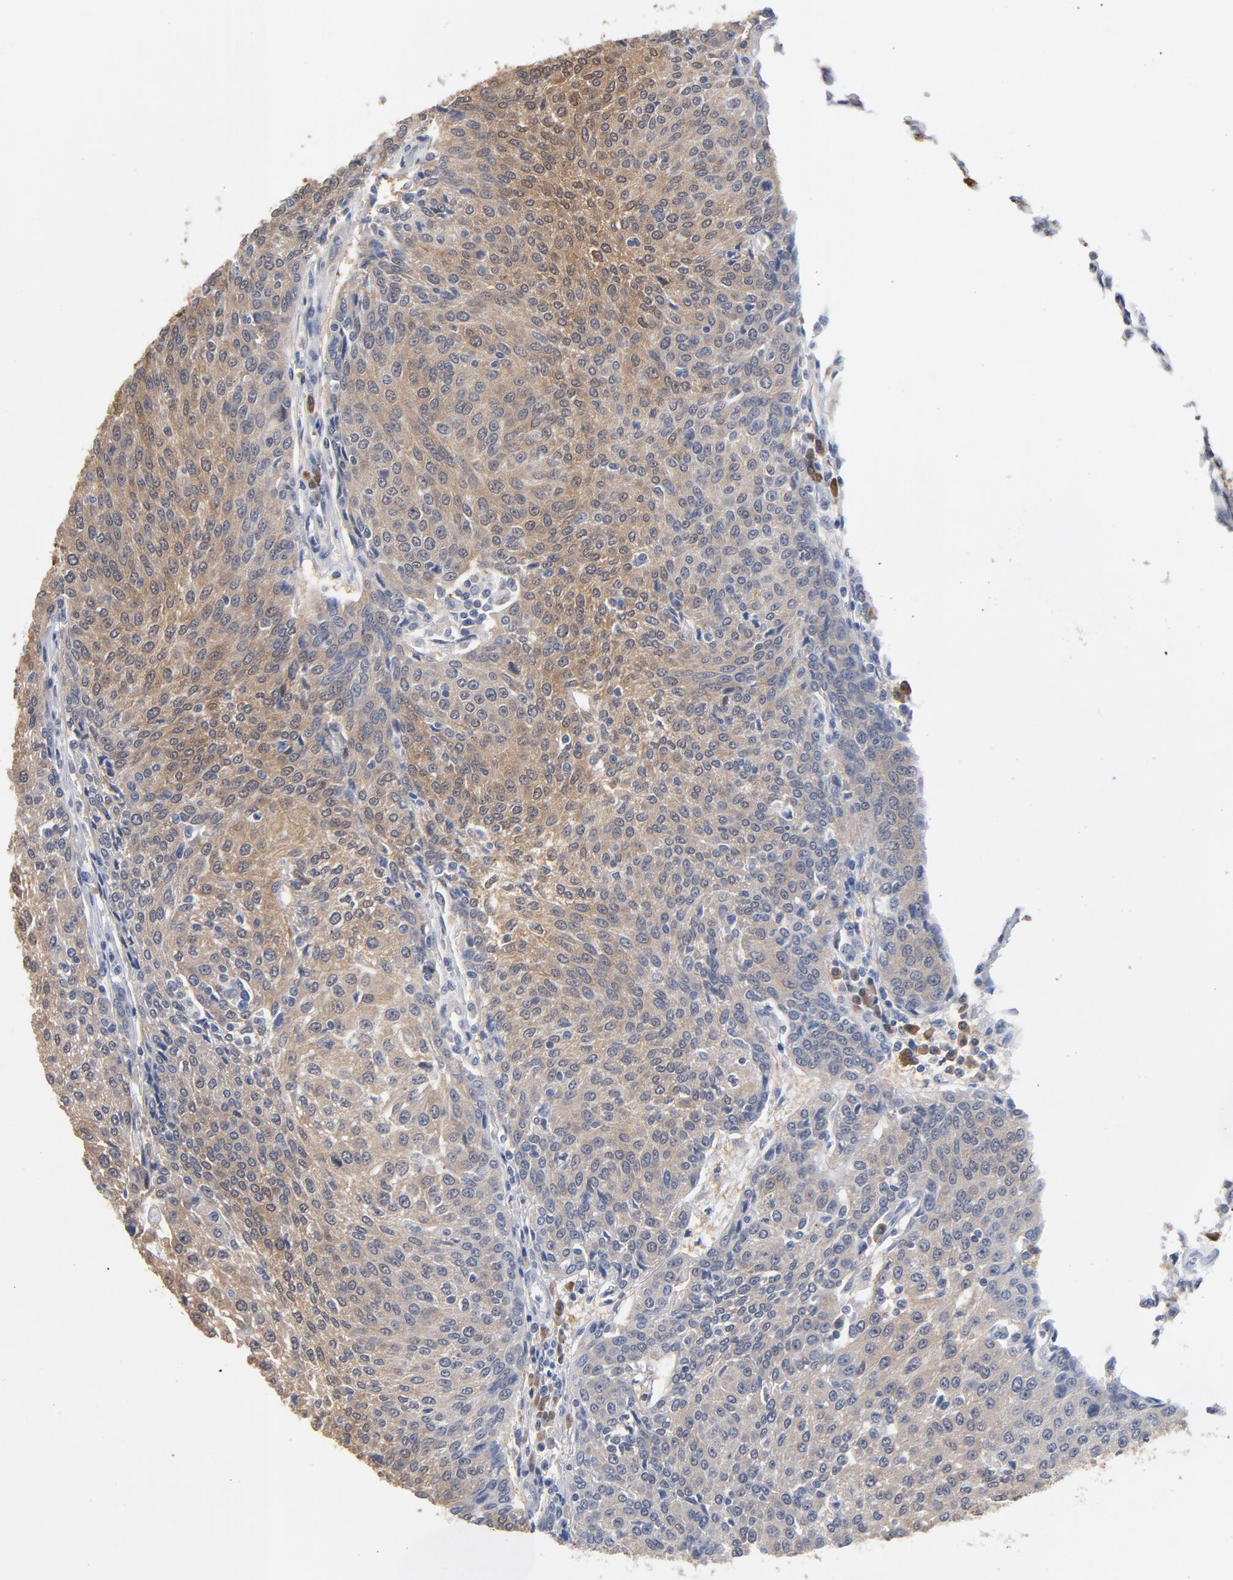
{"staining": {"intensity": "moderate", "quantity": "25%-75%", "location": "cytoplasmic/membranous"}, "tissue": "urothelial cancer", "cell_type": "Tumor cells", "image_type": "cancer", "snomed": [{"axis": "morphology", "description": "Urothelial carcinoma, High grade"}, {"axis": "topography", "description": "Urinary bladder"}], "caption": "Protein expression analysis of human high-grade urothelial carcinoma reveals moderate cytoplasmic/membranous expression in approximately 25%-75% of tumor cells. (IHC, brightfield microscopy, high magnification).", "gene": "MIF", "patient": {"sex": "female", "age": 85}}